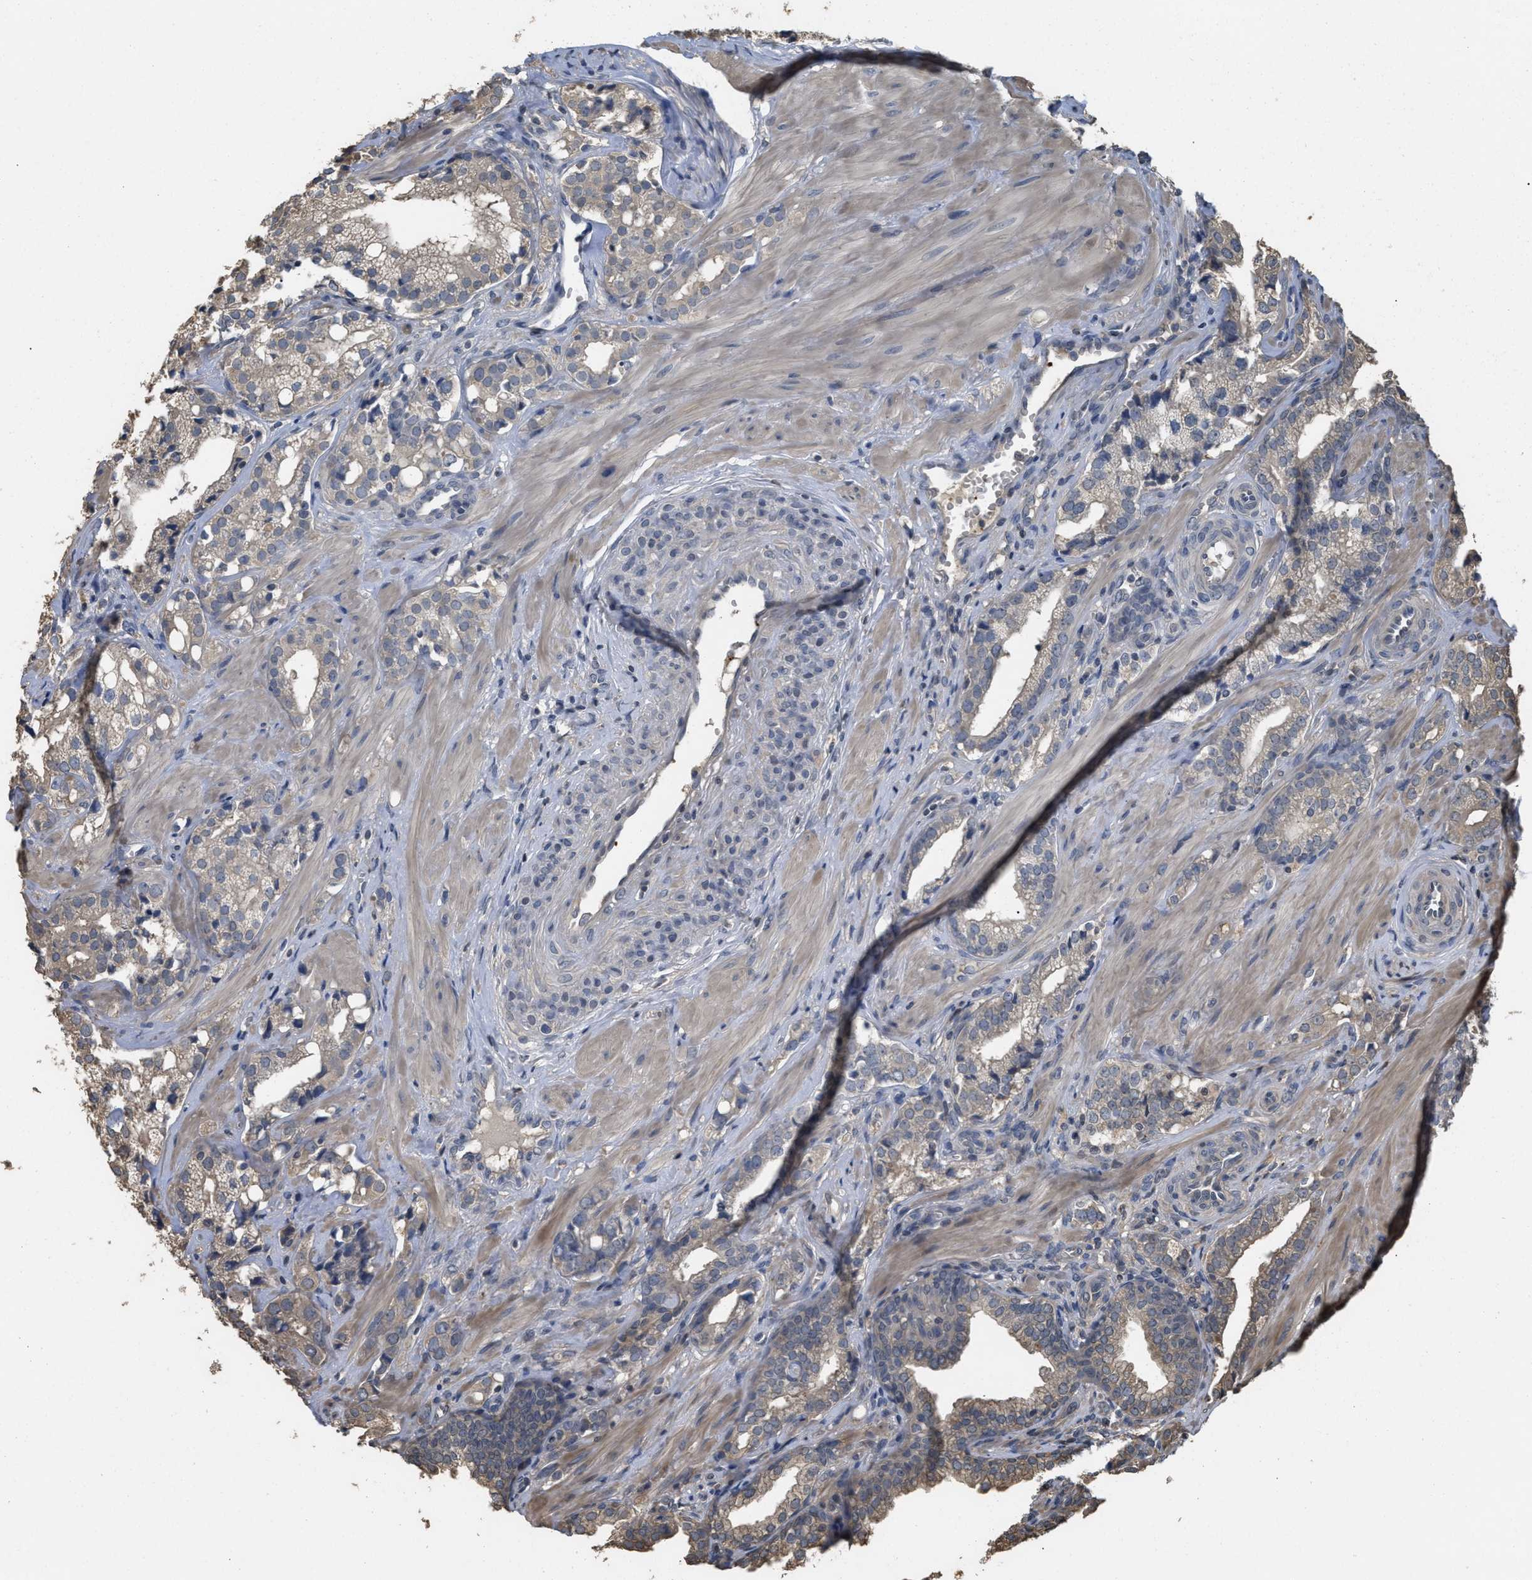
{"staining": {"intensity": "weak", "quantity": "25%-75%", "location": "cytoplasmic/membranous"}, "tissue": "prostate cancer", "cell_type": "Tumor cells", "image_type": "cancer", "snomed": [{"axis": "morphology", "description": "Adenocarcinoma, High grade"}, {"axis": "topography", "description": "Prostate"}], "caption": "DAB immunohistochemical staining of human prostate cancer demonstrates weak cytoplasmic/membranous protein expression in approximately 25%-75% of tumor cells. Using DAB (brown) and hematoxylin (blue) stains, captured at high magnification using brightfield microscopy.", "gene": "ARHGDIA", "patient": {"sex": "male", "age": 52}}